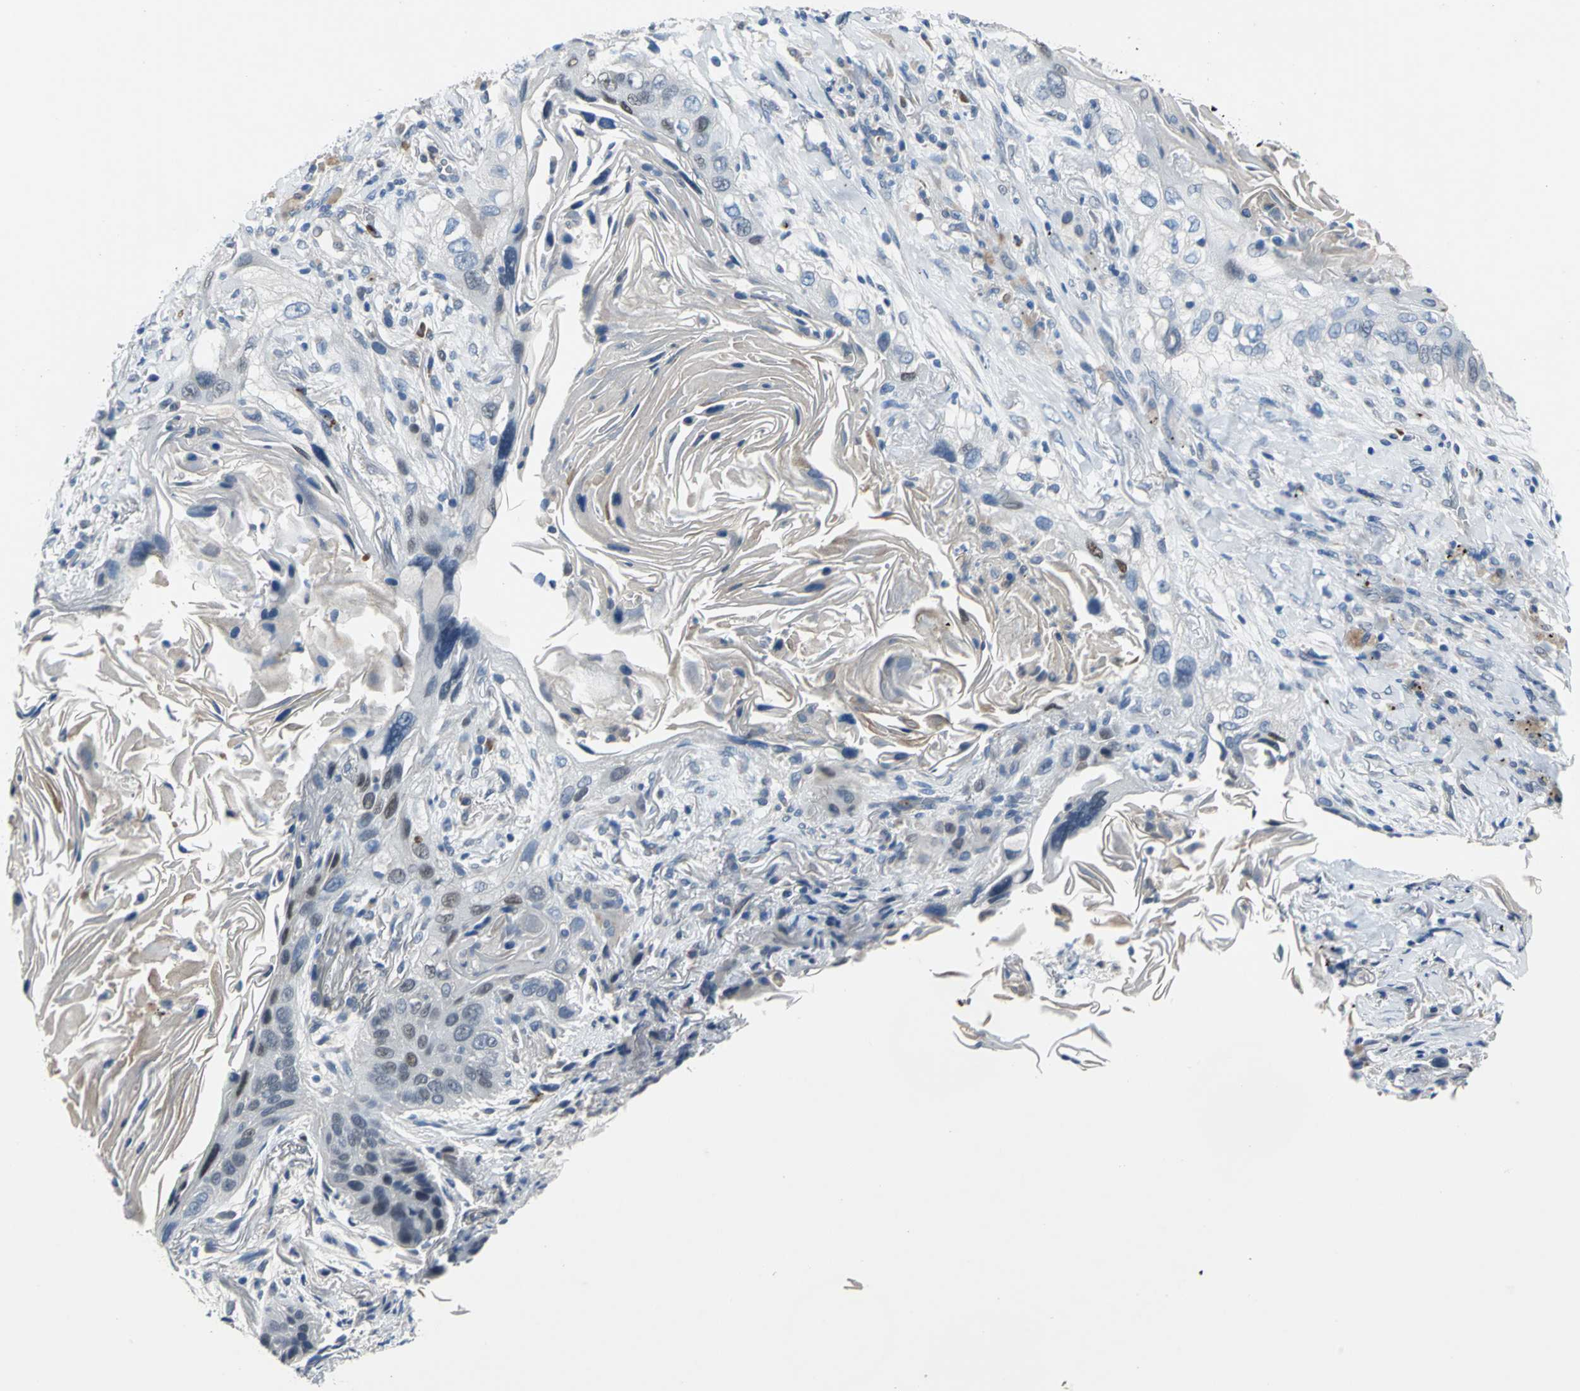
{"staining": {"intensity": "moderate", "quantity": "<25%", "location": "nuclear"}, "tissue": "lung cancer", "cell_type": "Tumor cells", "image_type": "cancer", "snomed": [{"axis": "morphology", "description": "Squamous cell carcinoma, NOS"}, {"axis": "topography", "description": "Lung"}], "caption": "Lung cancer (squamous cell carcinoma) was stained to show a protein in brown. There is low levels of moderate nuclear staining in about <25% of tumor cells.", "gene": "SELP", "patient": {"sex": "female", "age": 67}}